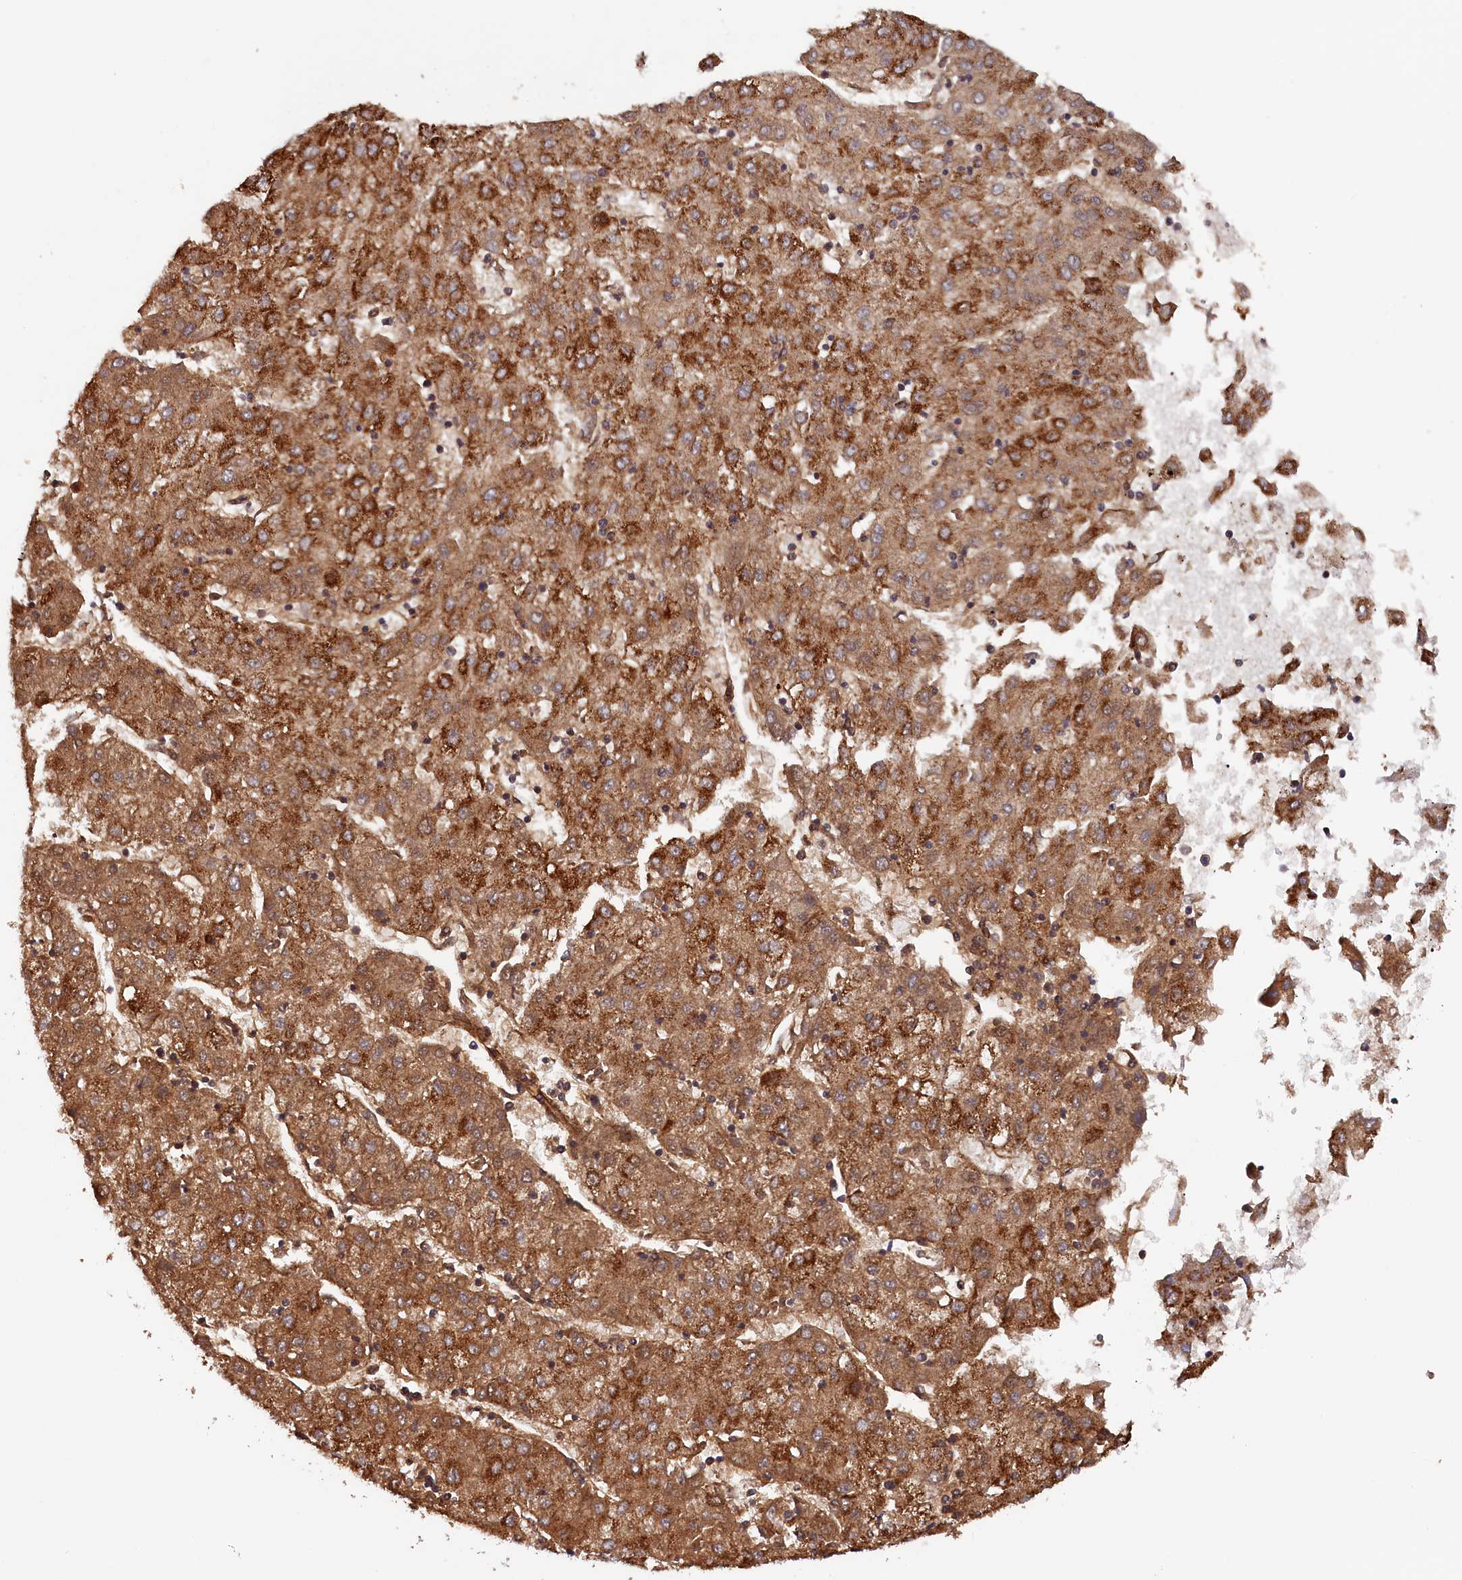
{"staining": {"intensity": "strong", "quantity": ">75%", "location": "cytoplasmic/membranous"}, "tissue": "liver cancer", "cell_type": "Tumor cells", "image_type": "cancer", "snomed": [{"axis": "morphology", "description": "Carcinoma, Hepatocellular, NOS"}, {"axis": "topography", "description": "Liver"}], "caption": "Brown immunohistochemical staining in liver cancer reveals strong cytoplasmic/membranous expression in approximately >75% of tumor cells. (DAB = brown stain, brightfield microscopy at high magnification).", "gene": "DUS3L", "patient": {"sex": "male", "age": 72}}